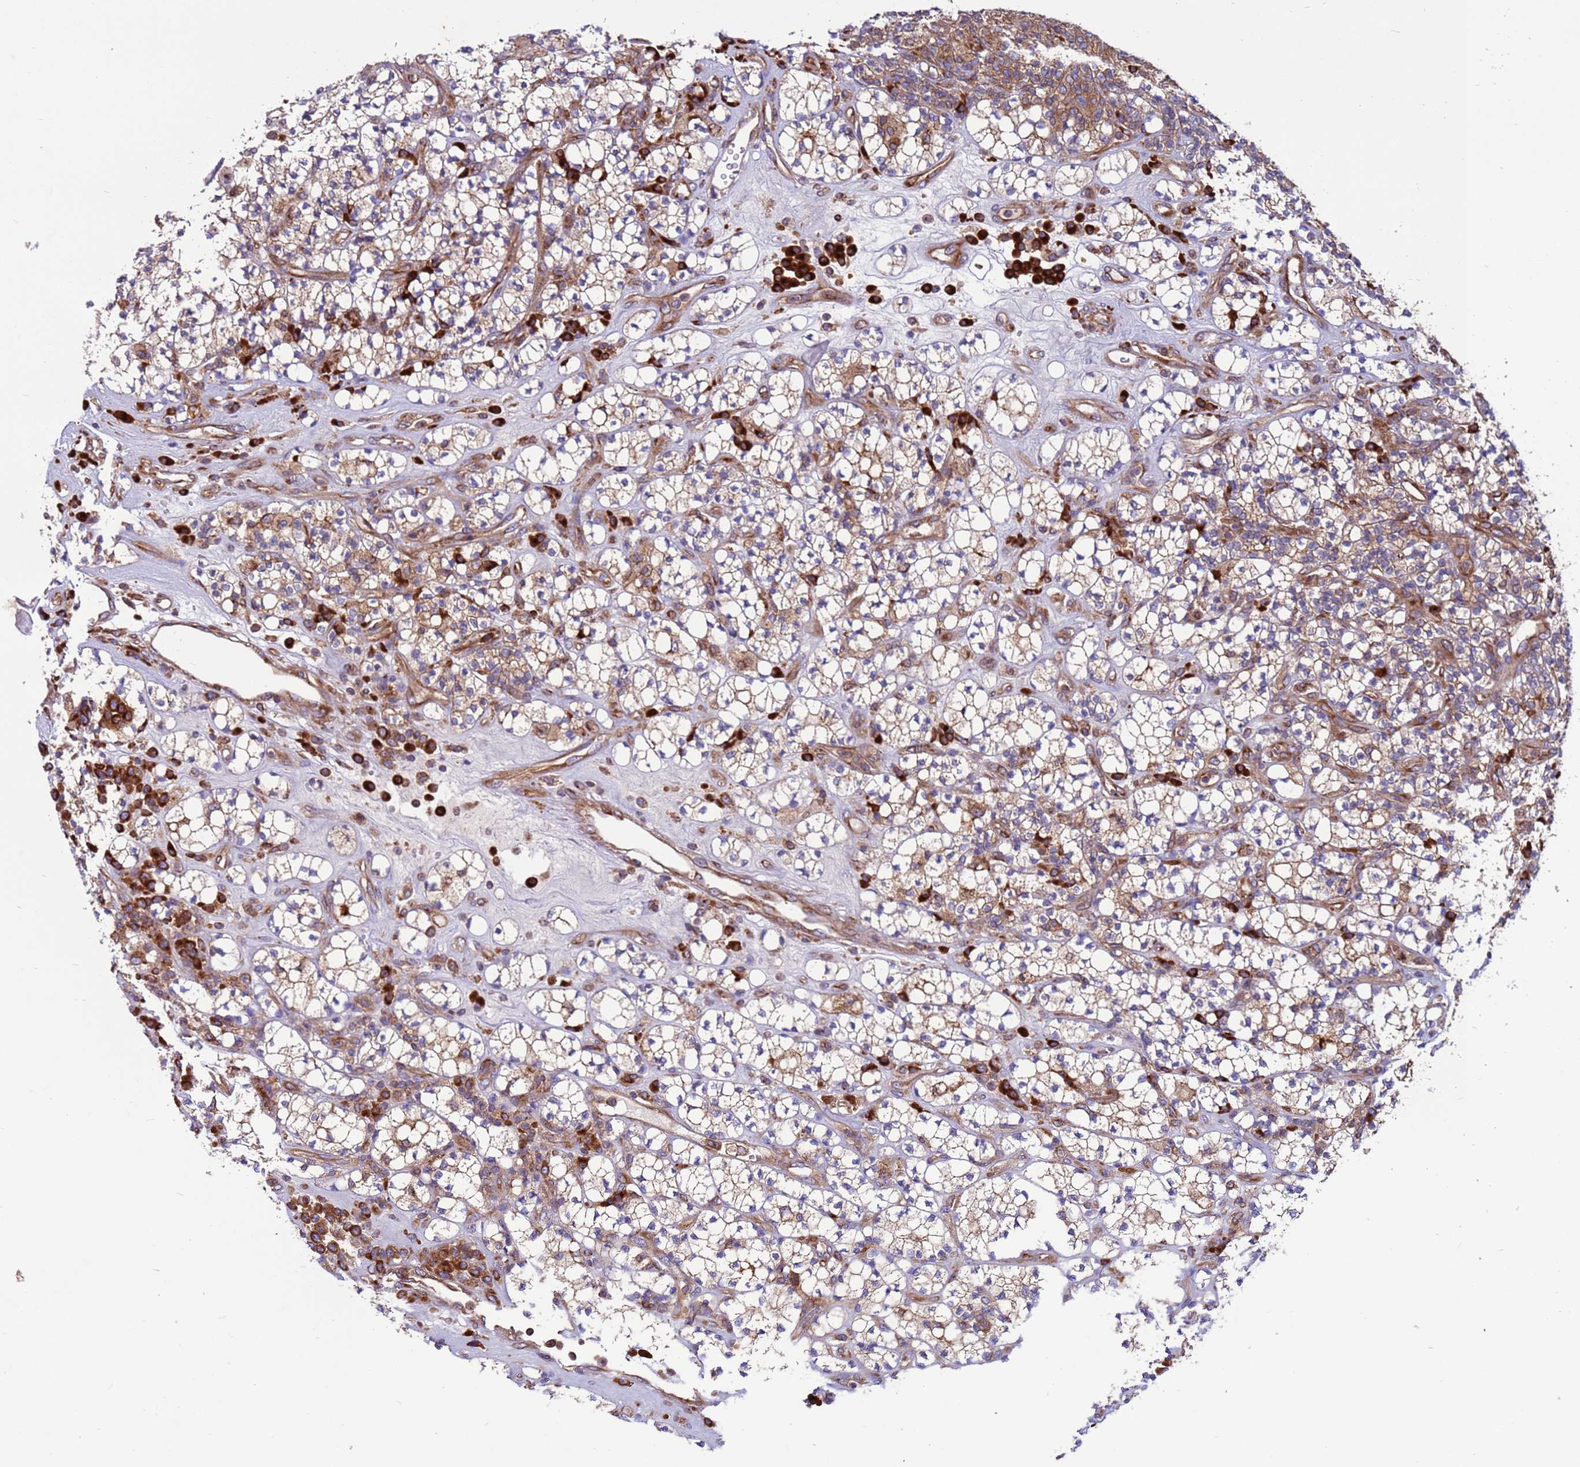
{"staining": {"intensity": "moderate", "quantity": "25%-75%", "location": "cytoplasmic/membranous"}, "tissue": "renal cancer", "cell_type": "Tumor cells", "image_type": "cancer", "snomed": [{"axis": "morphology", "description": "Adenocarcinoma, NOS"}, {"axis": "topography", "description": "Kidney"}], "caption": "A micrograph of renal cancer (adenocarcinoma) stained for a protein displays moderate cytoplasmic/membranous brown staining in tumor cells.", "gene": "ZC3HAV1", "patient": {"sex": "male", "age": 77}}